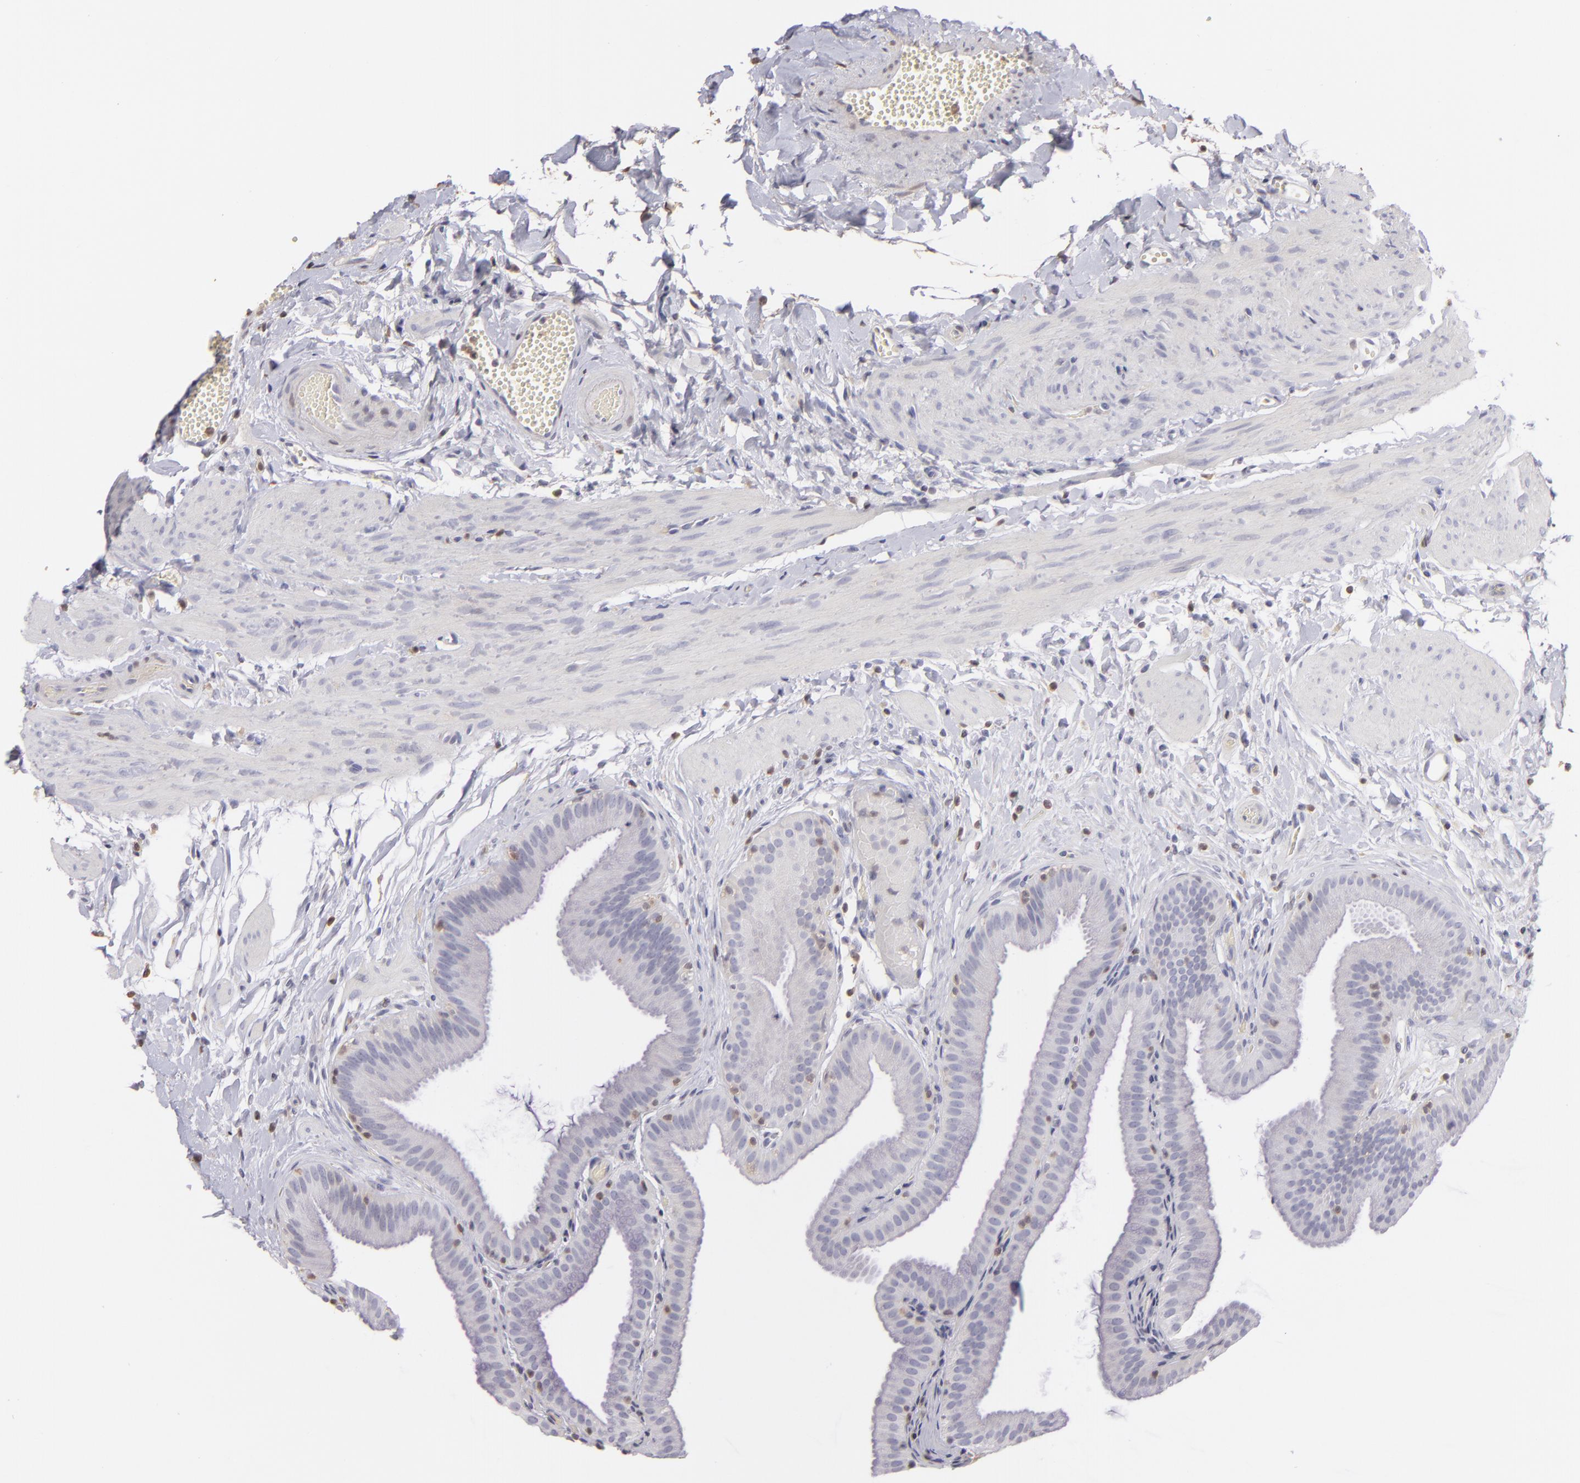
{"staining": {"intensity": "negative", "quantity": "none", "location": "none"}, "tissue": "gallbladder", "cell_type": "Glandular cells", "image_type": "normal", "snomed": [{"axis": "morphology", "description": "Normal tissue, NOS"}, {"axis": "topography", "description": "Gallbladder"}], "caption": "Gallbladder was stained to show a protein in brown. There is no significant positivity in glandular cells. (DAB (3,3'-diaminobenzidine) immunohistochemistry (IHC), high magnification).", "gene": "S100A2", "patient": {"sex": "female", "age": 63}}